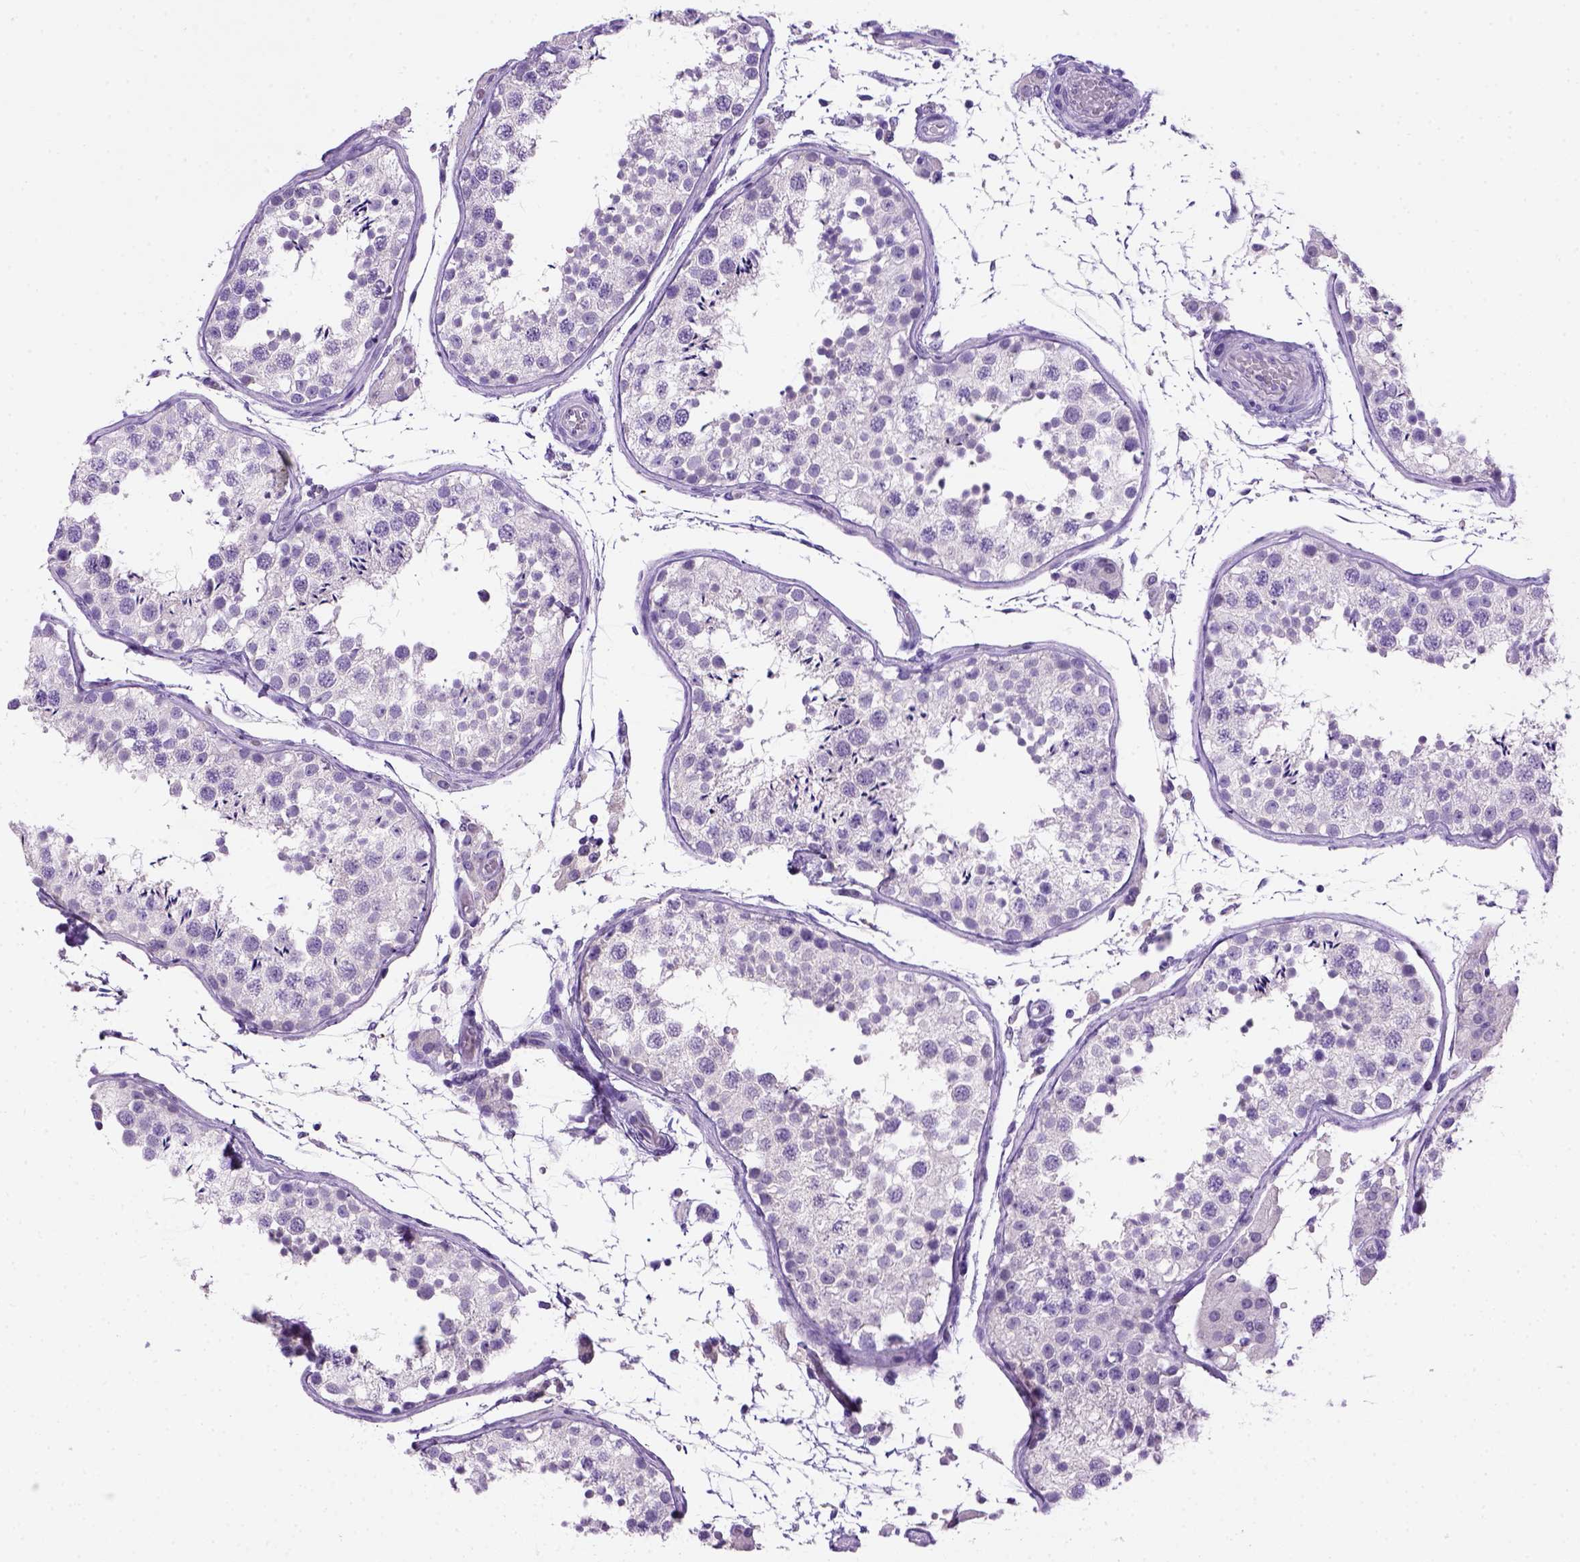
{"staining": {"intensity": "negative", "quantity": "none", "location": "none"}, "tissue": "testis", "cell_type": "Cells in seminiferous ducts", "image_type": "normal", "snomed": [{"axis": "morphology", "description": "Normal tissue, NOS"}, {"axis": "topography", "description": "Testis"}], "caption": "Human testis stained for a protein using immunohistochemistry (IHC) shows no positivity in cells in seminiferous ducts.", "gene": "CDH1", "patient": {"sex": "male", "age": 29}}